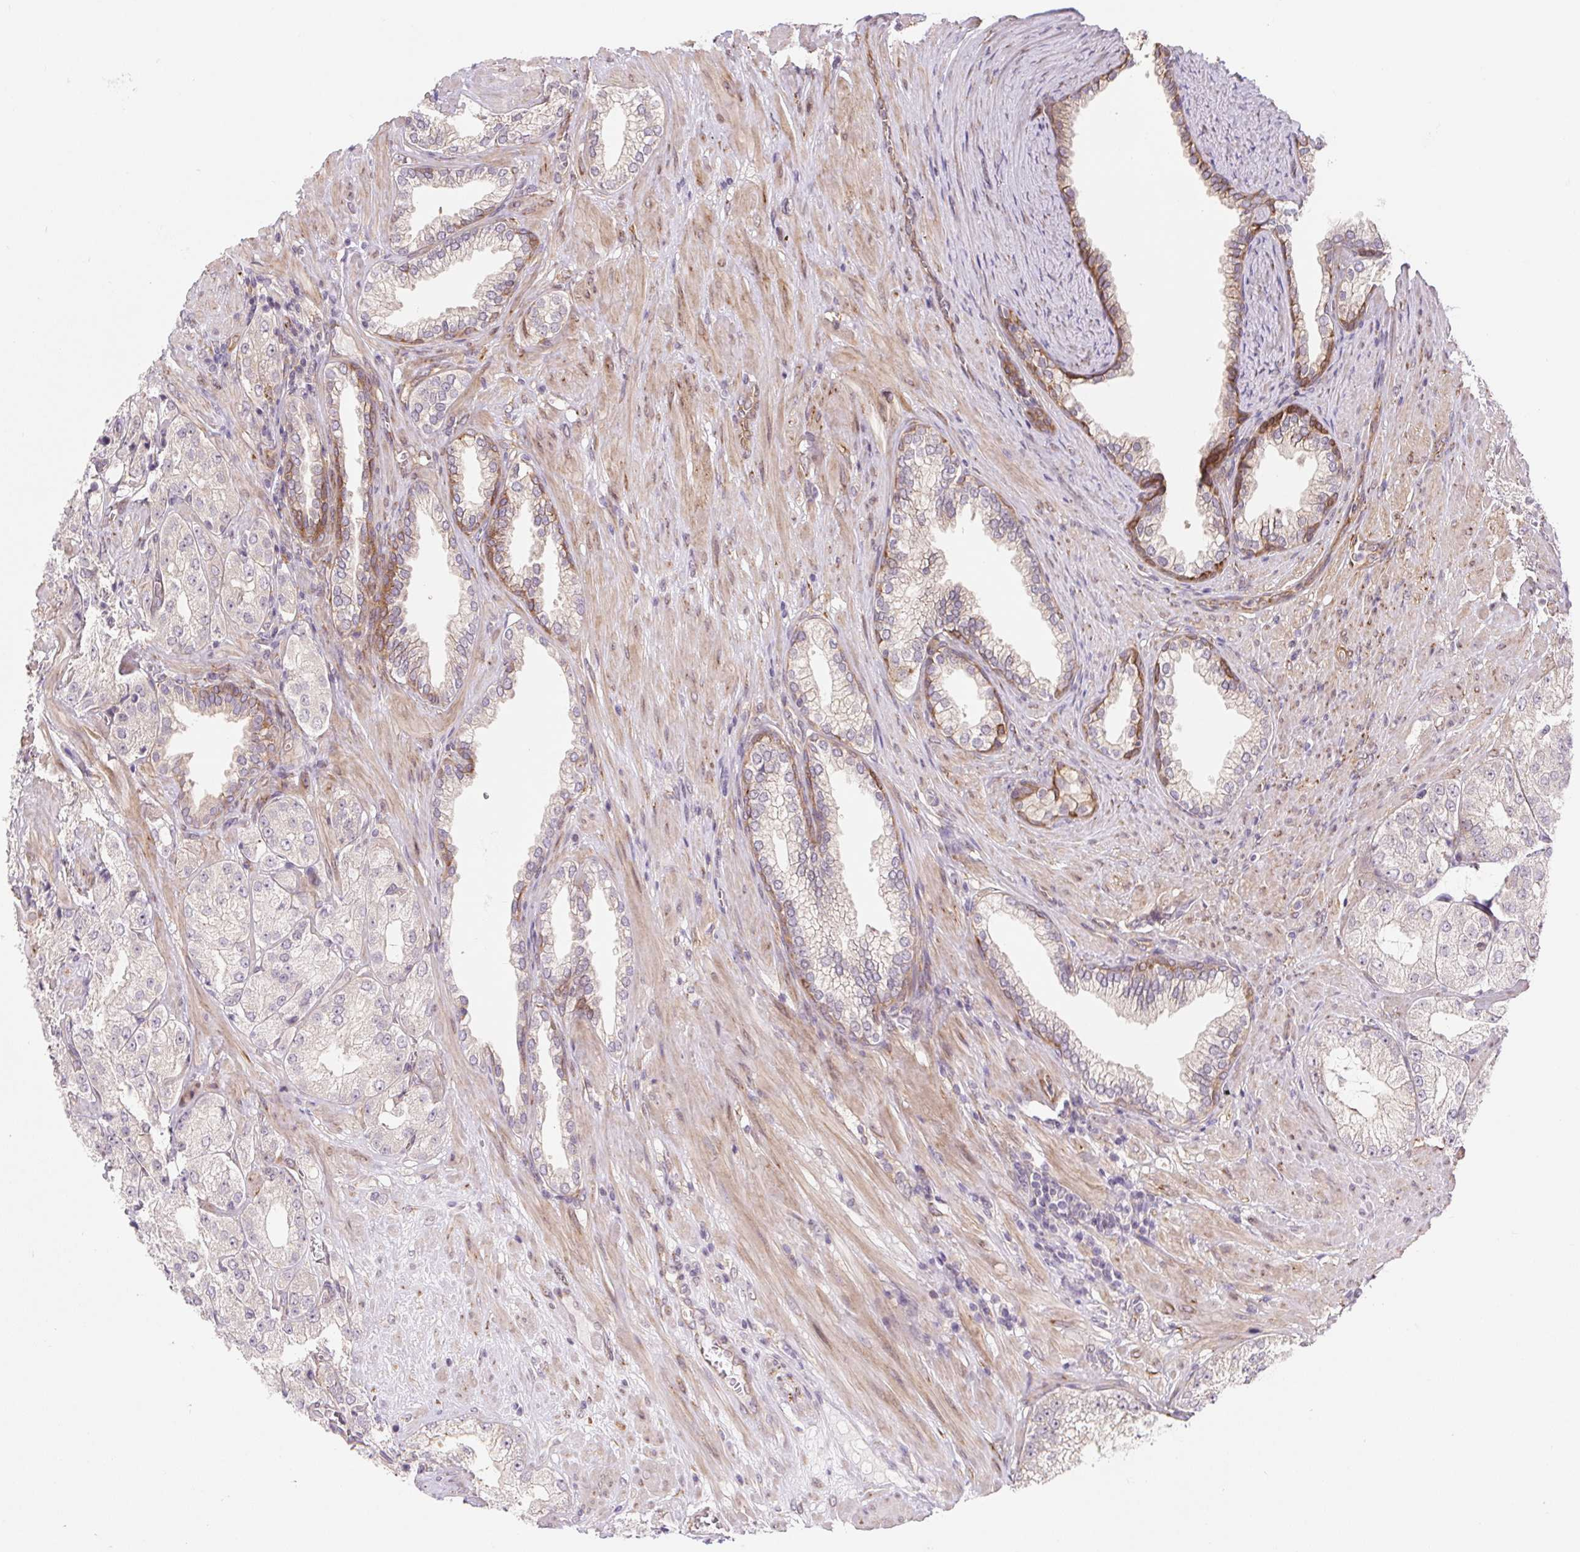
{"staining": {"intensity": "negative", "quantity": "none", "location": "none"}, "tissue": "prostate cancer", "cell_type": "Tumor cells", "image_type": "cancer", "snomed": [{"axis": "morphology", "description": "Adenocarcinoma, High grade"}, {"axis": "topography", "description": "Prostate"}], "caption": "Tumor cells are negative for brown protein staining in high-grade adenocarcinoma (prostate).", "gene": "LYPD5", "patient": {"sex": "male", "age": 68}}